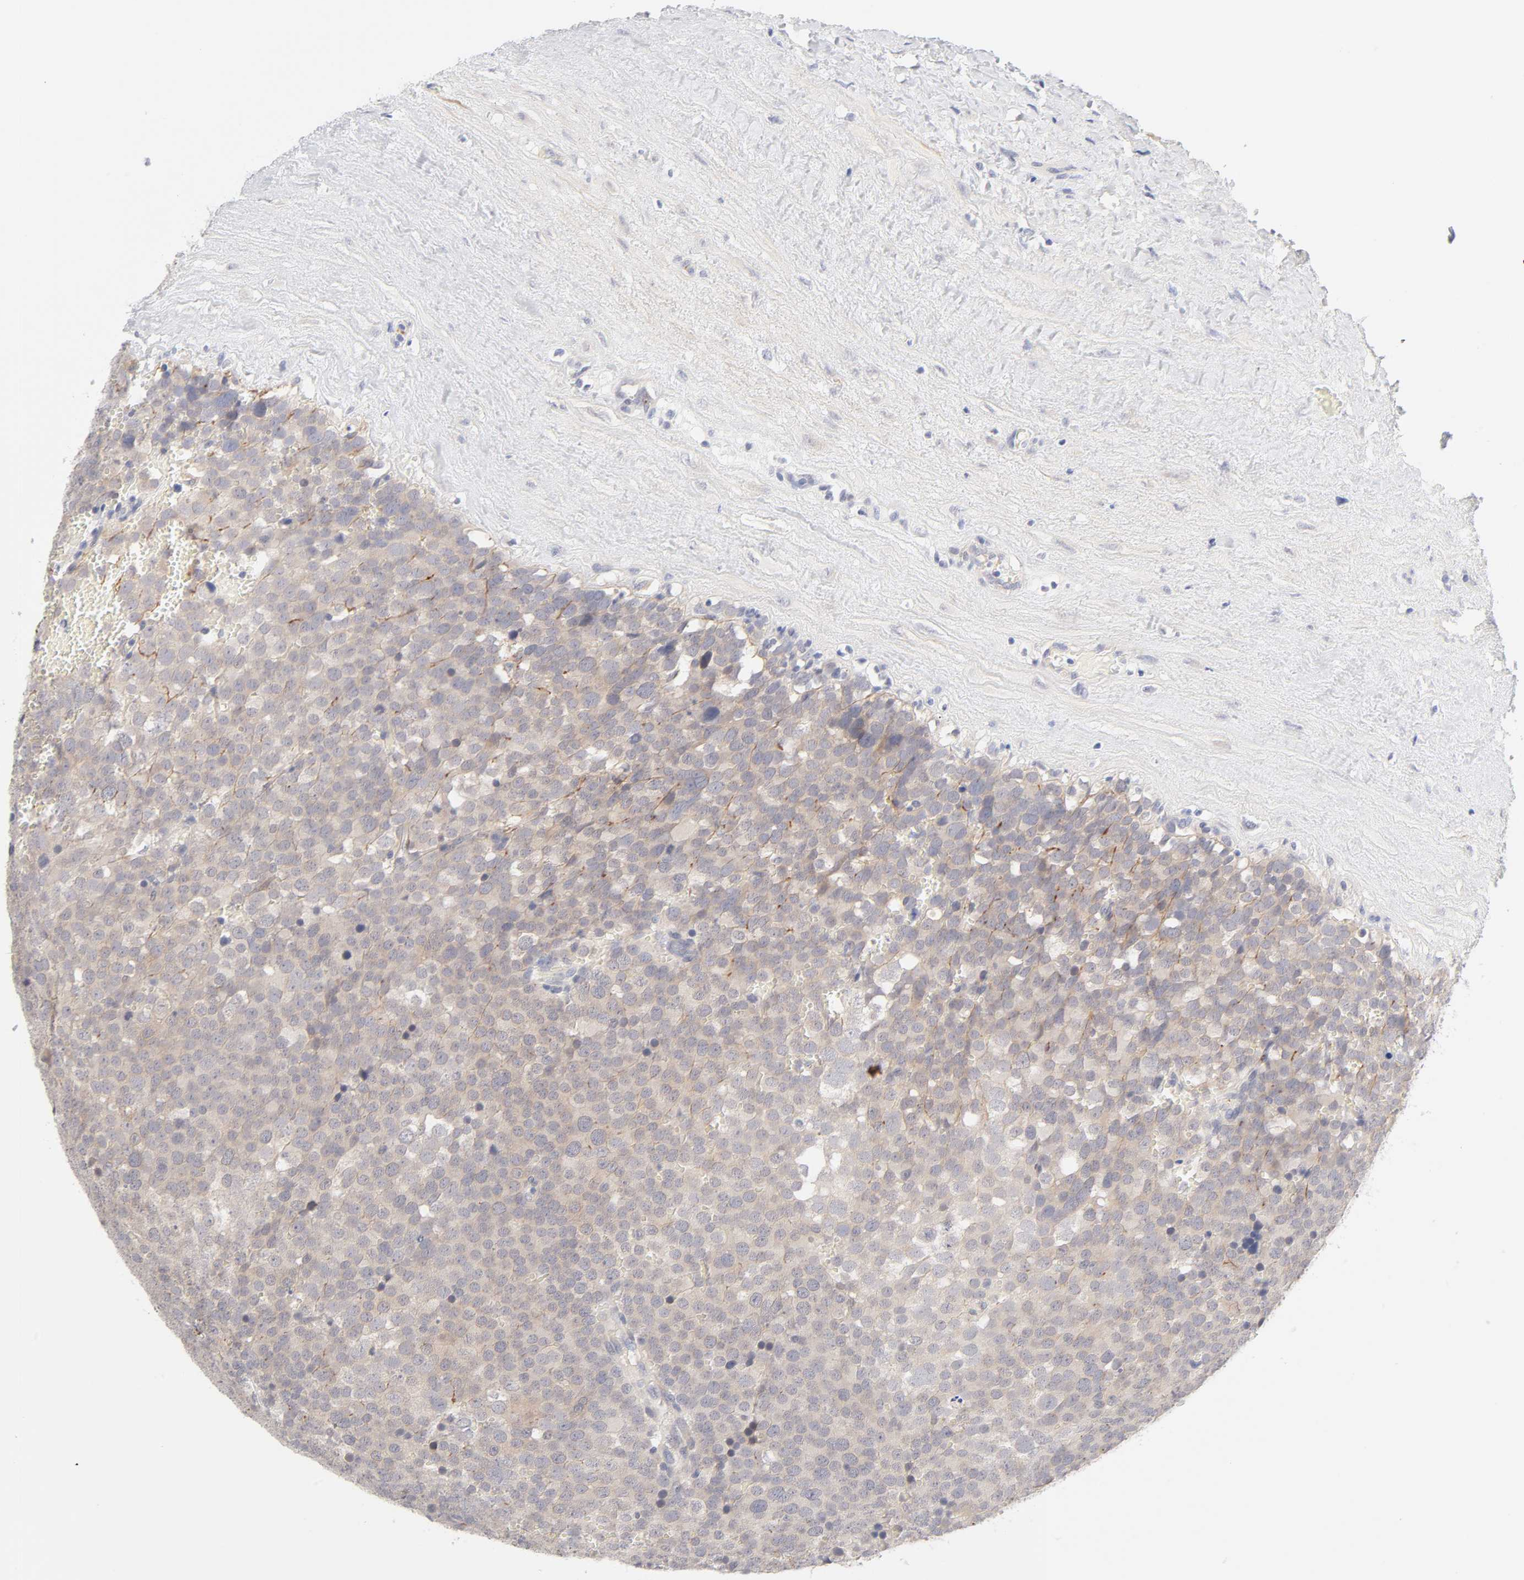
{"staining": {"intensity": "moderate", "quantity": ">75%", "location": "cytoplasmic/membranous"}, "tissue": "testis cancer", "cell_type": "Tumor cells", "image_type": "cancer", "snomed": [{"axis": "morphology", "description": "Seminoma, NOS"}, {"axis": "topography", "description": "Testis"}], "caption": "Immunohistochemical staining of testis cancer shows medium levels of moderate cytoplasmic/membranous expression in approximately >75% of tumor cells.", "gene": "CYP4B1", "patient": {"sex": "male", "age": 71}}